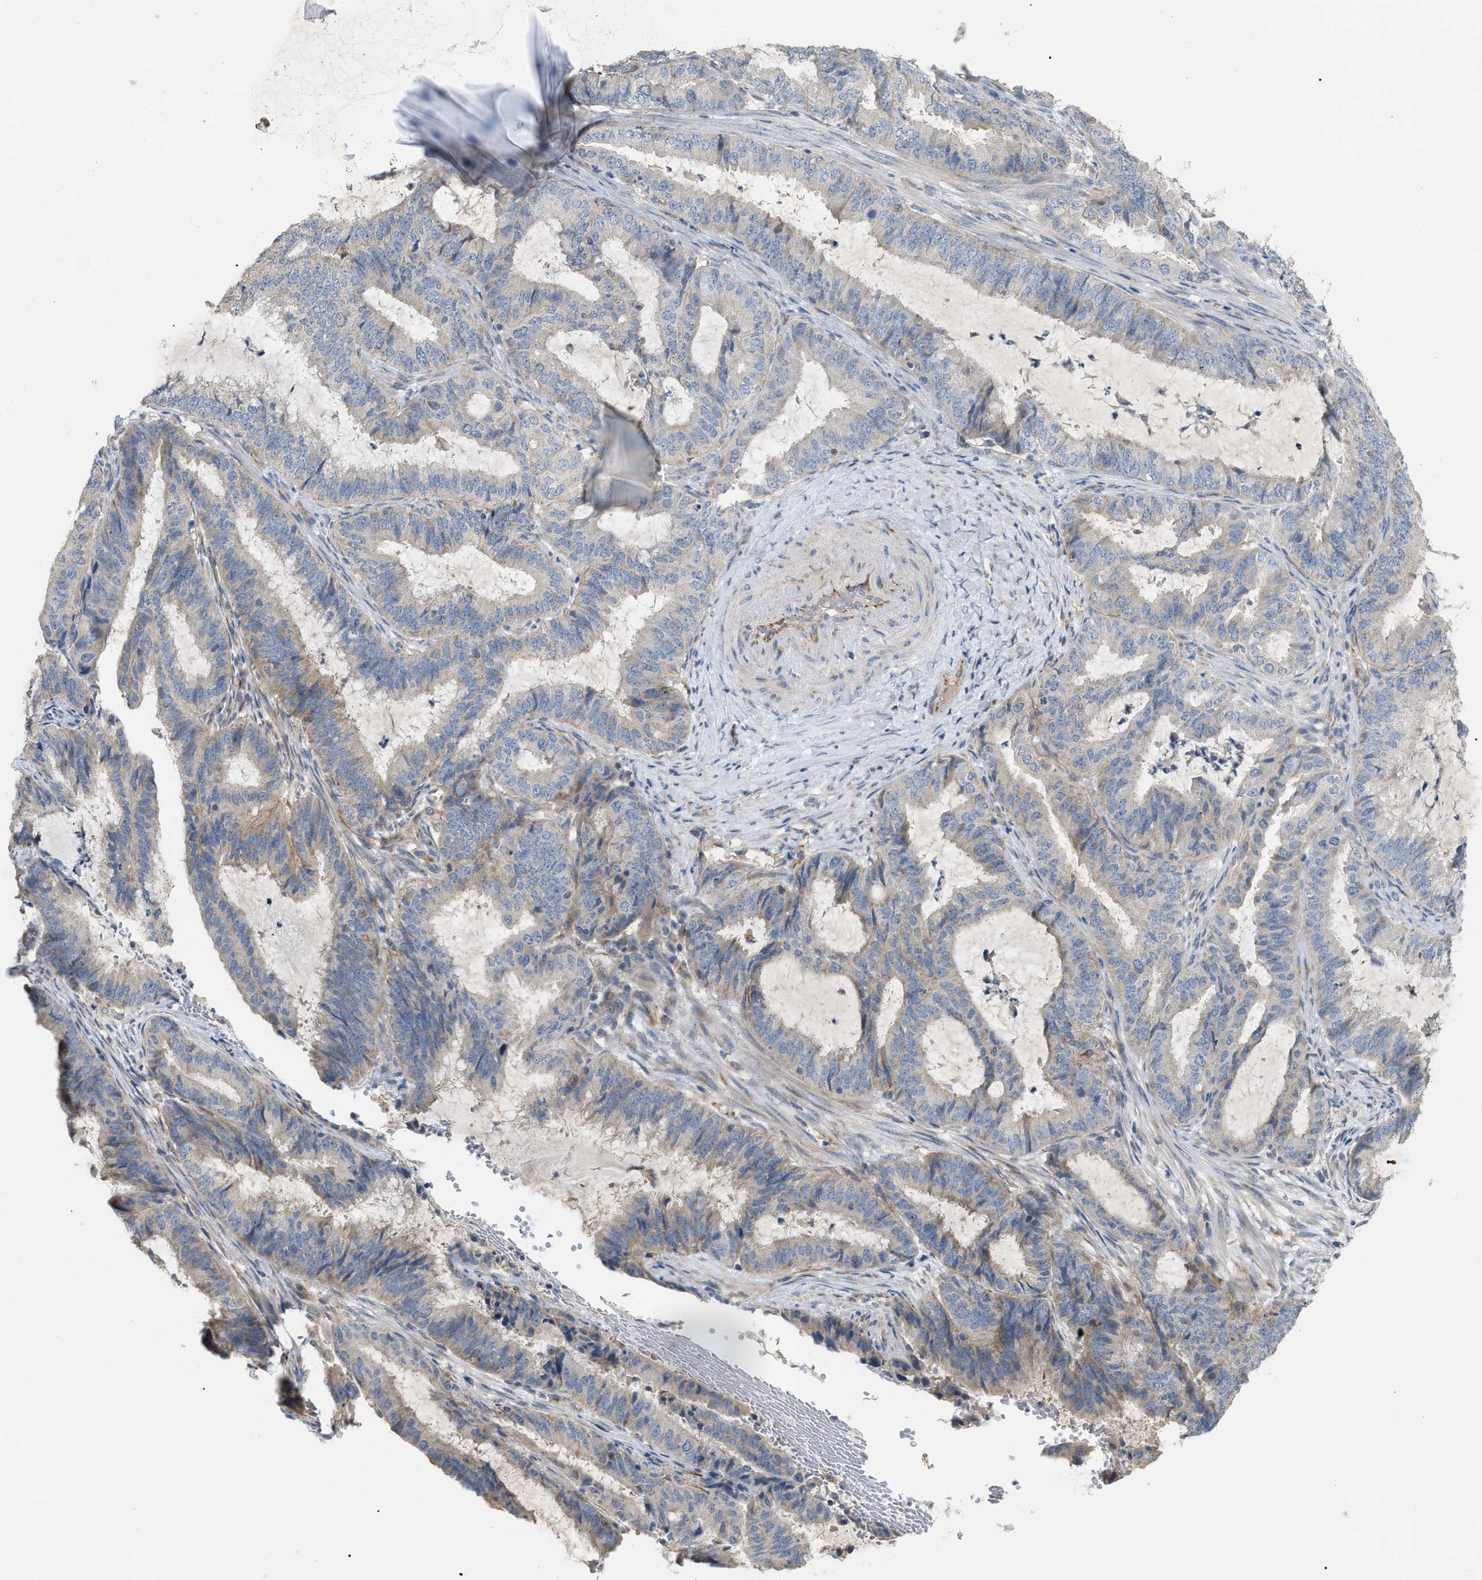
{"staining": {"intensity": "weak", "quantity": "25%-75%", "location": "cytoplasmic/membranous"}, "tissue": "endometrial cancer", "cell_type": "Tumor cells", "image_type": "cancer", "snomed": [{"axis": "morphology", "description": "Adenocarcinoma, NOS"}, {"axis": "topography", "description": "Endometrium"}], "caption": "Endometrial cancer stained with a brown dye demonstrates weak cytoplasmic/membranous positive staining in approximately 25%-75% of tumor cells.", "gene": "DHX58", "patient": {"sex": "female", "age": 51}}